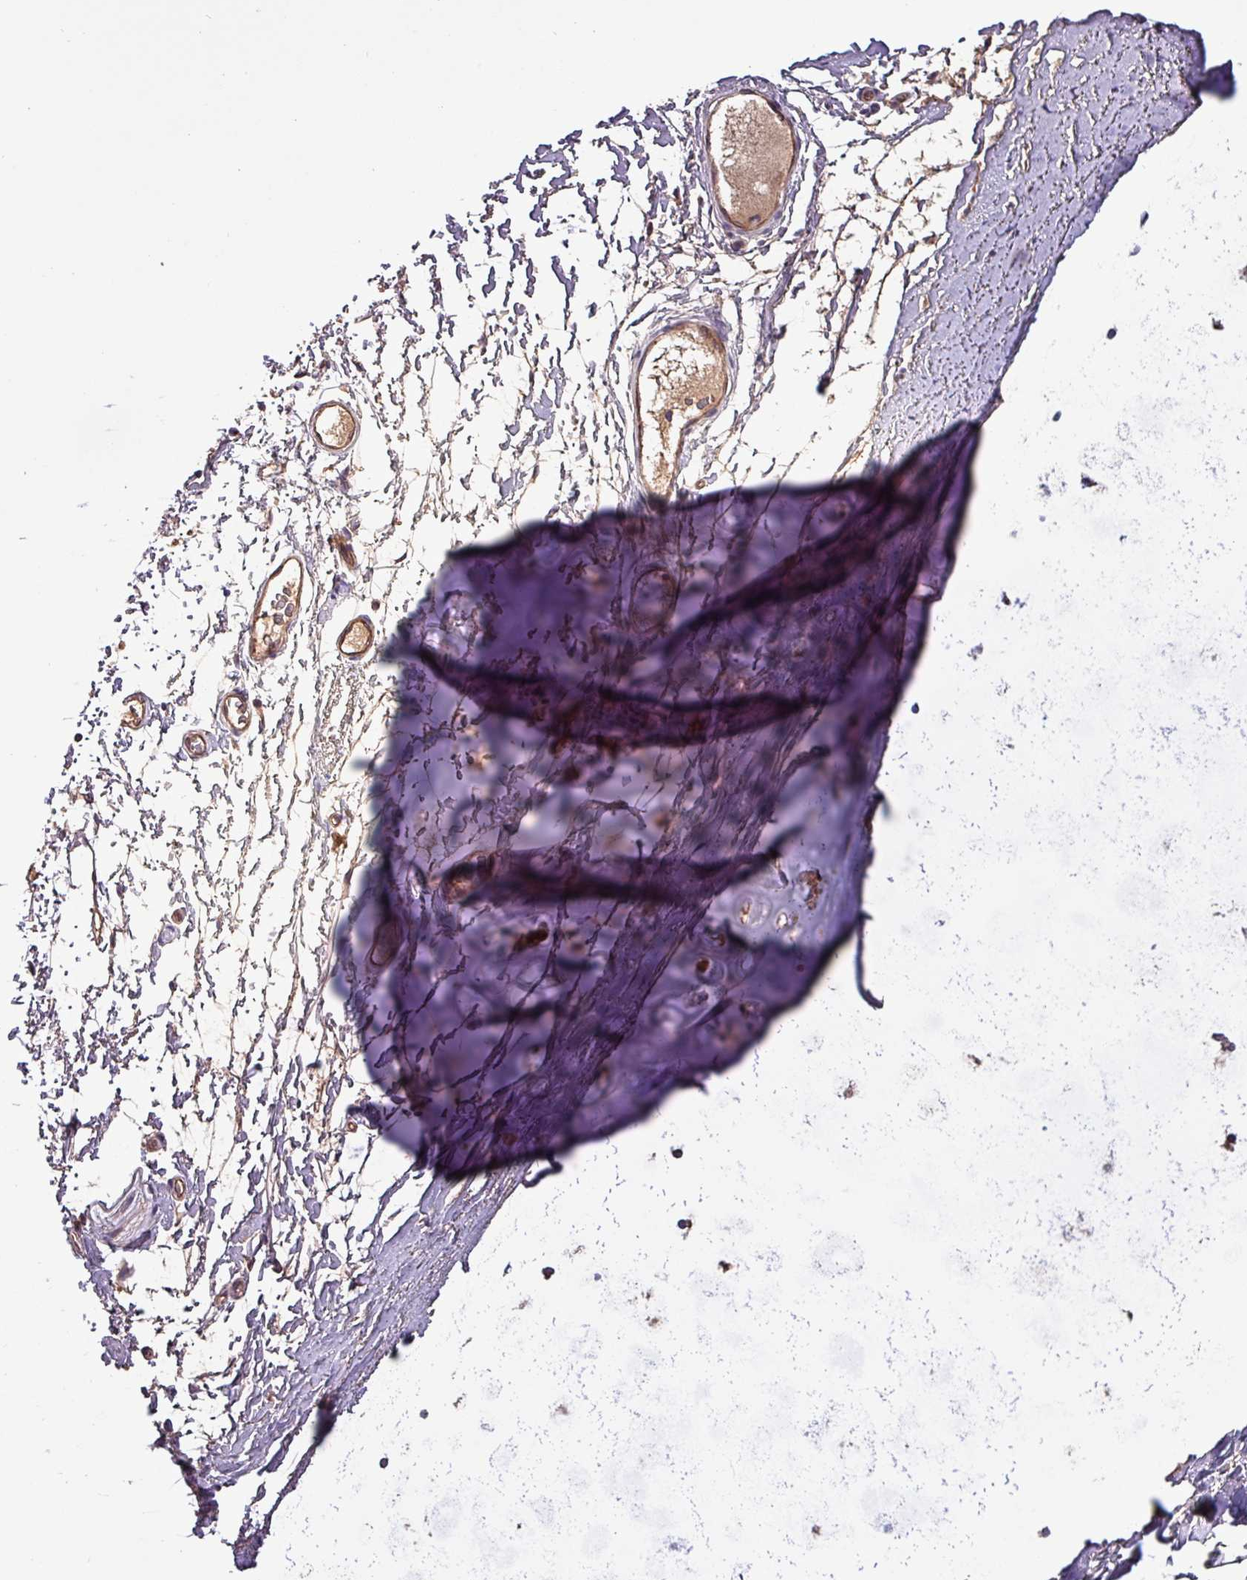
{"staining": {"intensity": "weak", "quantity": ">75%", "location": "cytoplasmic/membranous"}, "tissue": "soft tissue", "cell_type": "Chondrocytes", "image_type": "normal", "snomed": [{"axis": "morphology", "description": "Normal tissue, NOS"}, {"axis": "topography", "description": "Cartilage tissue"}, {"axis": "topography", "description": "Bronchus"}], "caption": "Protein staining of unremarkable soft tissue exhibits weak cytoplasmic/membranous positivity in about >75% of chondrocytes.", "gene": "PAFAH1B2", "patient": {"sex": "female", "age": 72}}